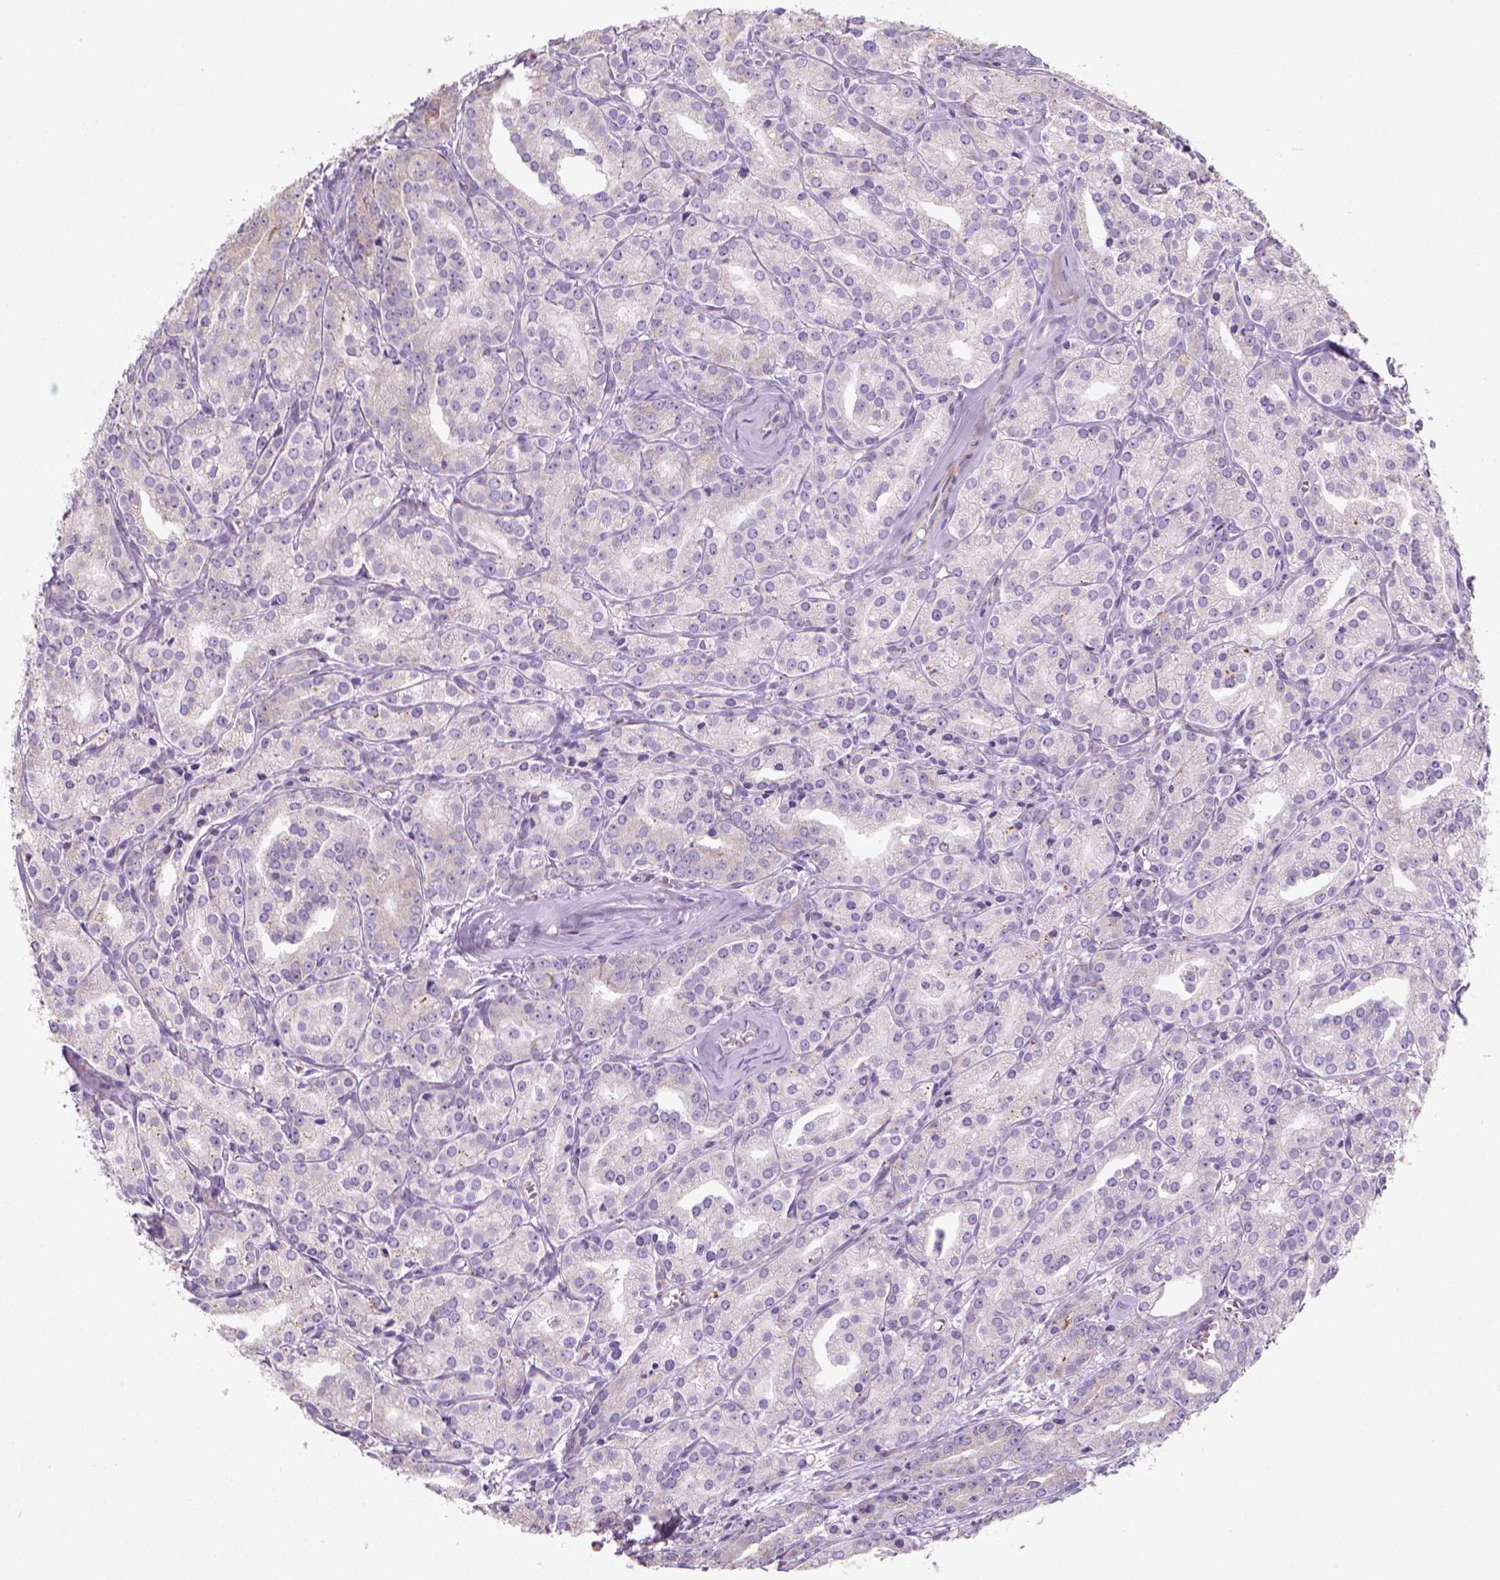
{"staining": {"intensity": "weak", "quantity": "<25%", "location": "cytoplasmic/membranous"}, "tissue": "prostate cancer", "cell_type": "Tumor cells", "image_type": "cancer", "snomed": [{"axis": "morphology", "description": "Adenocarcinoma, Medium grade"}, {"axis": "topography", "description": "Prostate"}], "caption": "Immunohistochemical staining of prostate adenocarcinoma (medium-grade) shows no significant staining in tumor cells.", "gene": "CES2", "patient": {"sex": "male", "age": 74}}